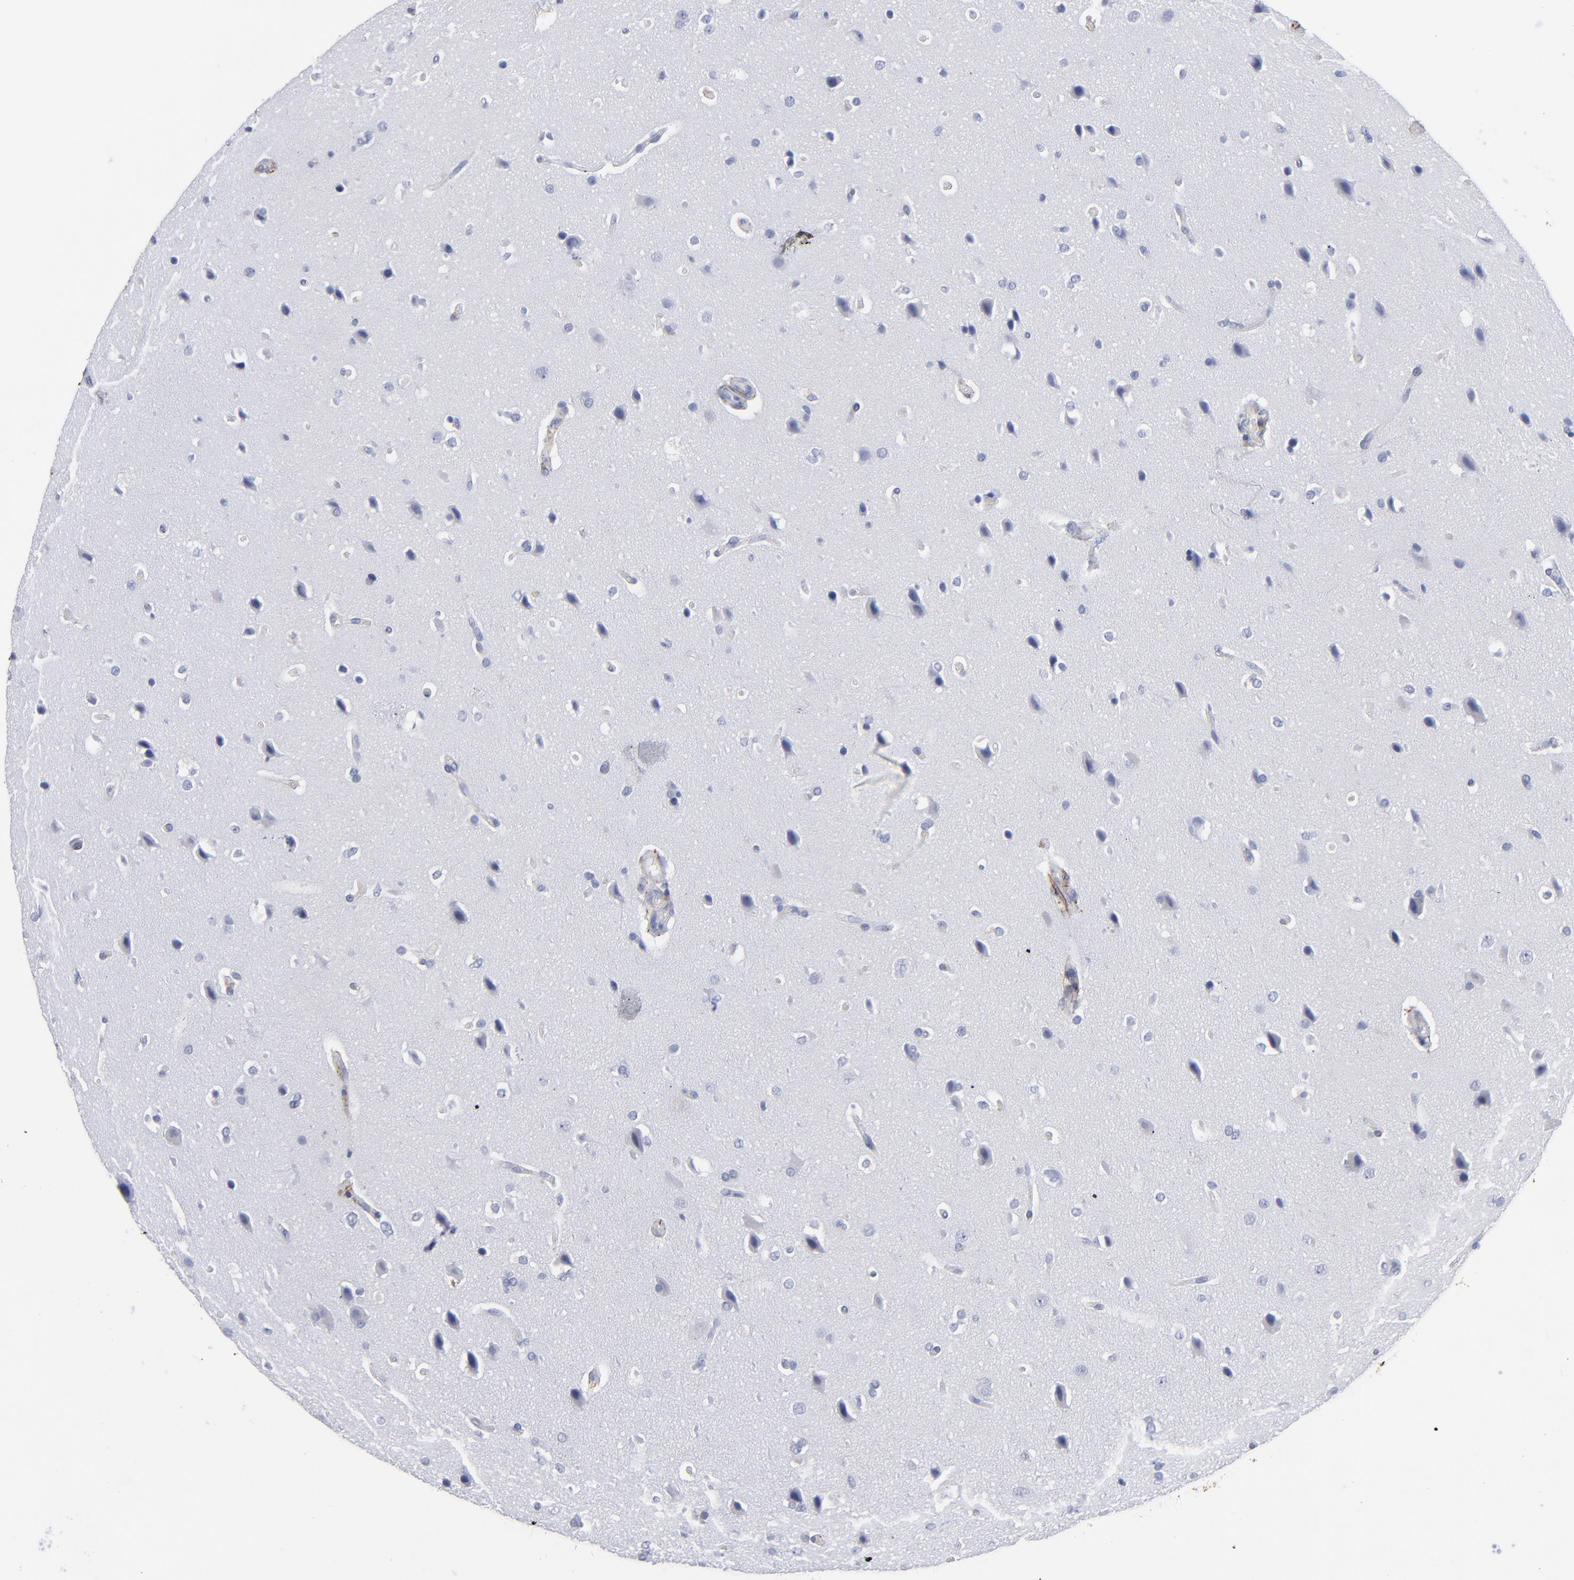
{"staining": {"intensity": "negative", "quantity": "none", "location": "none"}, "tissue": "glioma", "cell_type": "Tumor cells", "image_type": "cancer", "snomed": [{"axis": "morphology", "description": "Glioma, malignant, Low grade"}, {"axis": "topography", "description": "Cerebral cortex"}], "caption": "An immunohistochemistry (IHC) micrograph of malignant low-grade glioma is shown. There is no staining in tumor cells of malignant low-grade glioma.", "gene": "EMILIN1", "patient": {"sex": "female", "age": 47}}